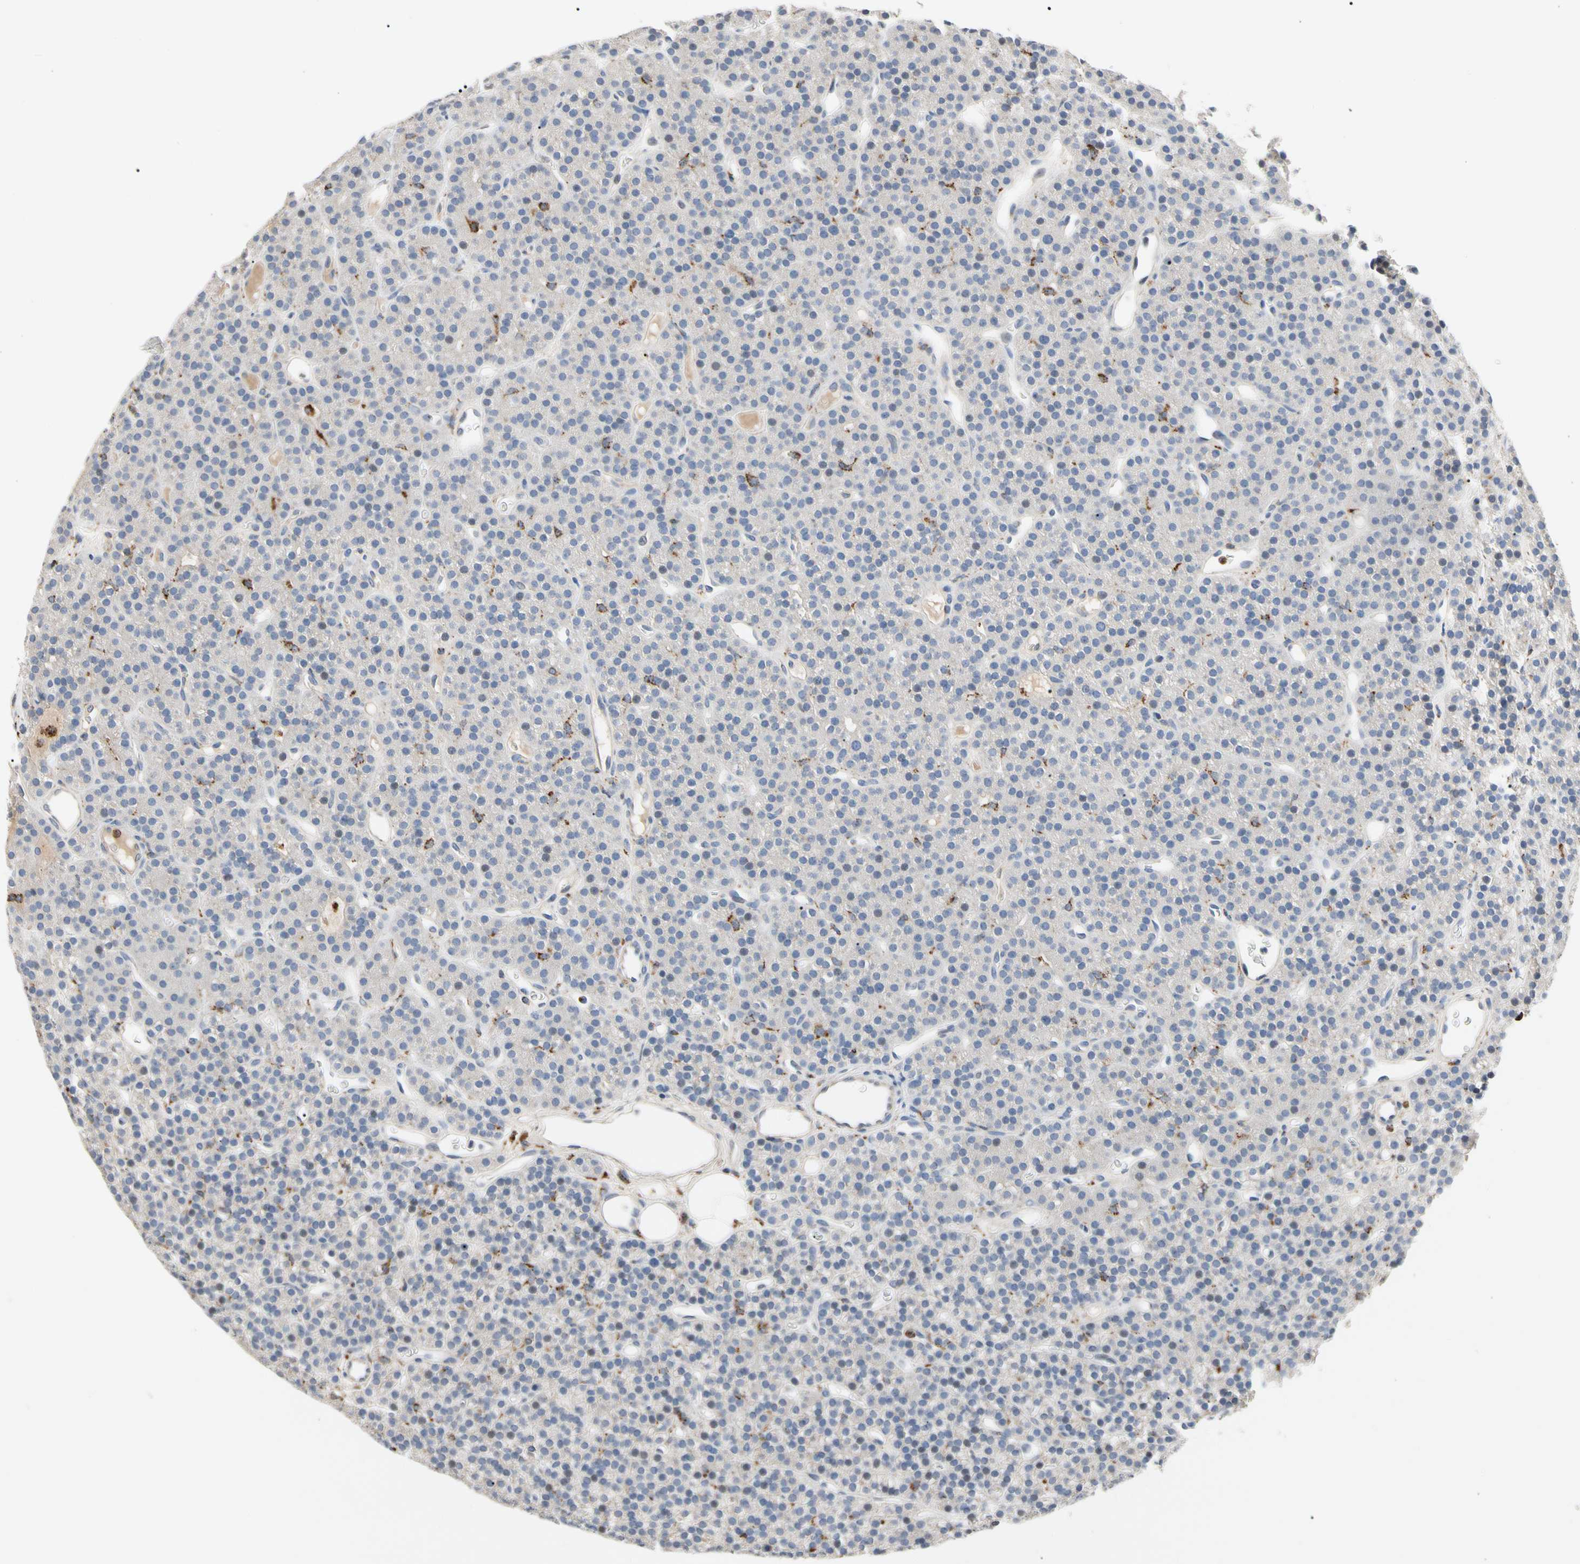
{"staining": {"intensity": "negative", "quantity": "none", "location": "none"}, "tissue": "parathyroid gland", "cell_type": "Glandular cells", "image_type": "normal", "snomed": [{"axis": "morphology", "description": "Normal tissue, NOS"}, {"axis": "morphology", "description": "Hyperplasia, NOS"}, {"axis": "topography", "description": "Parathyroid gland"}], "caption": "A high-resolution photomicrograph shows IHC staining of unremarkable parathyroid gland, which displays no significant expression in glandular cells.", "gene": "ADA2", "patient": {"sex": "male", "age": 44}}